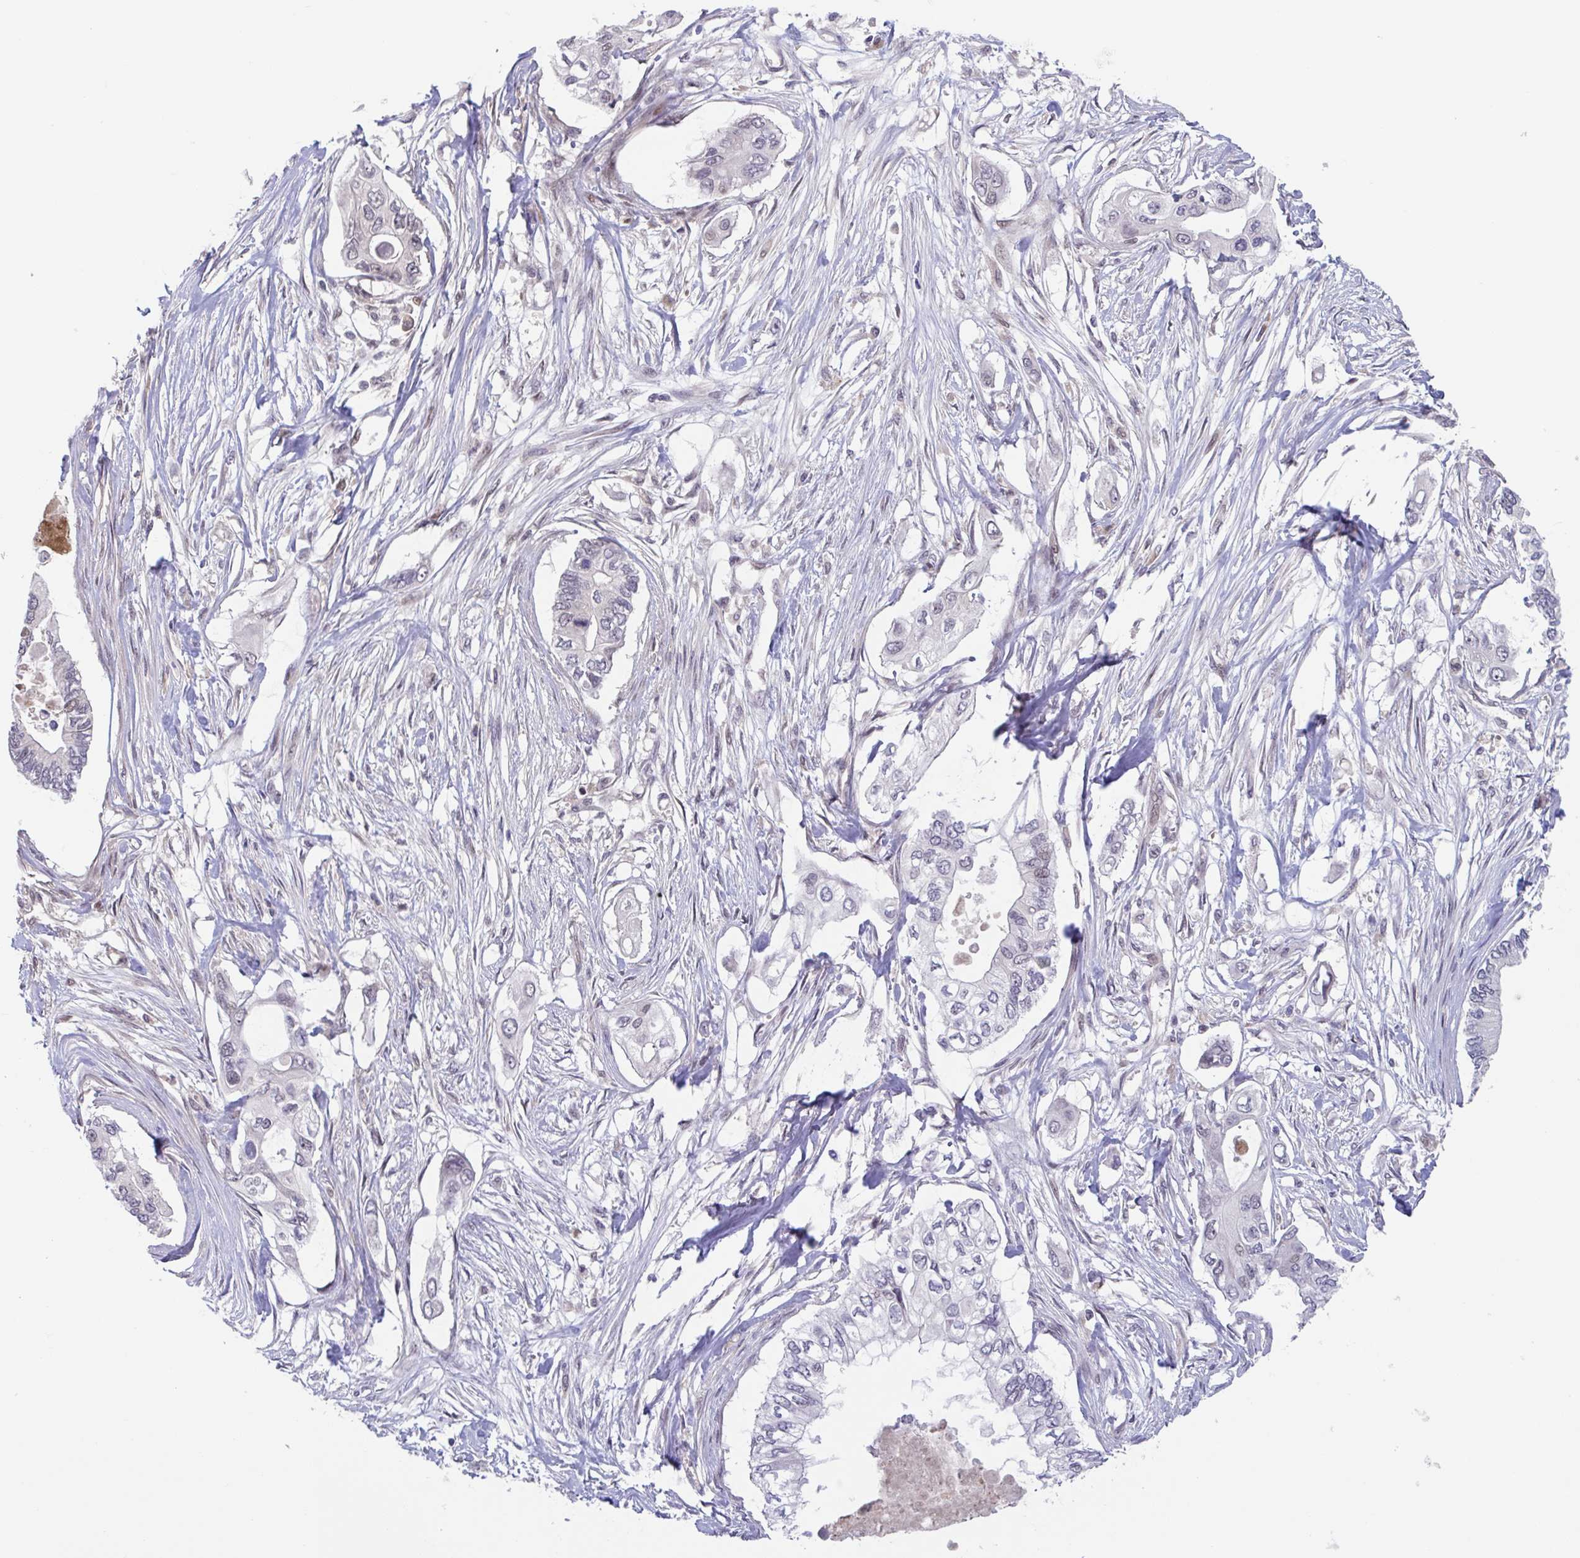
{"staining": {"intensity": "weak", "quantity": "<25%", "location": "nuclear"}, "tissue": "pancreatic cancer", "cell_type": "Tumor cells", "image_type": "cancer", "snomed": [{"axis": "morphology", "description": "Adenocarcinoma, NOS"}, {"axis": "topography", "description": "Pancreas"}], "caption": "Pancreatic adenocarcinoma stained for a protein using immunohistochemistry shows no staining tumor cells.", "gene": "RIOK1", "patient": {"sex": "female", "age": 63}}